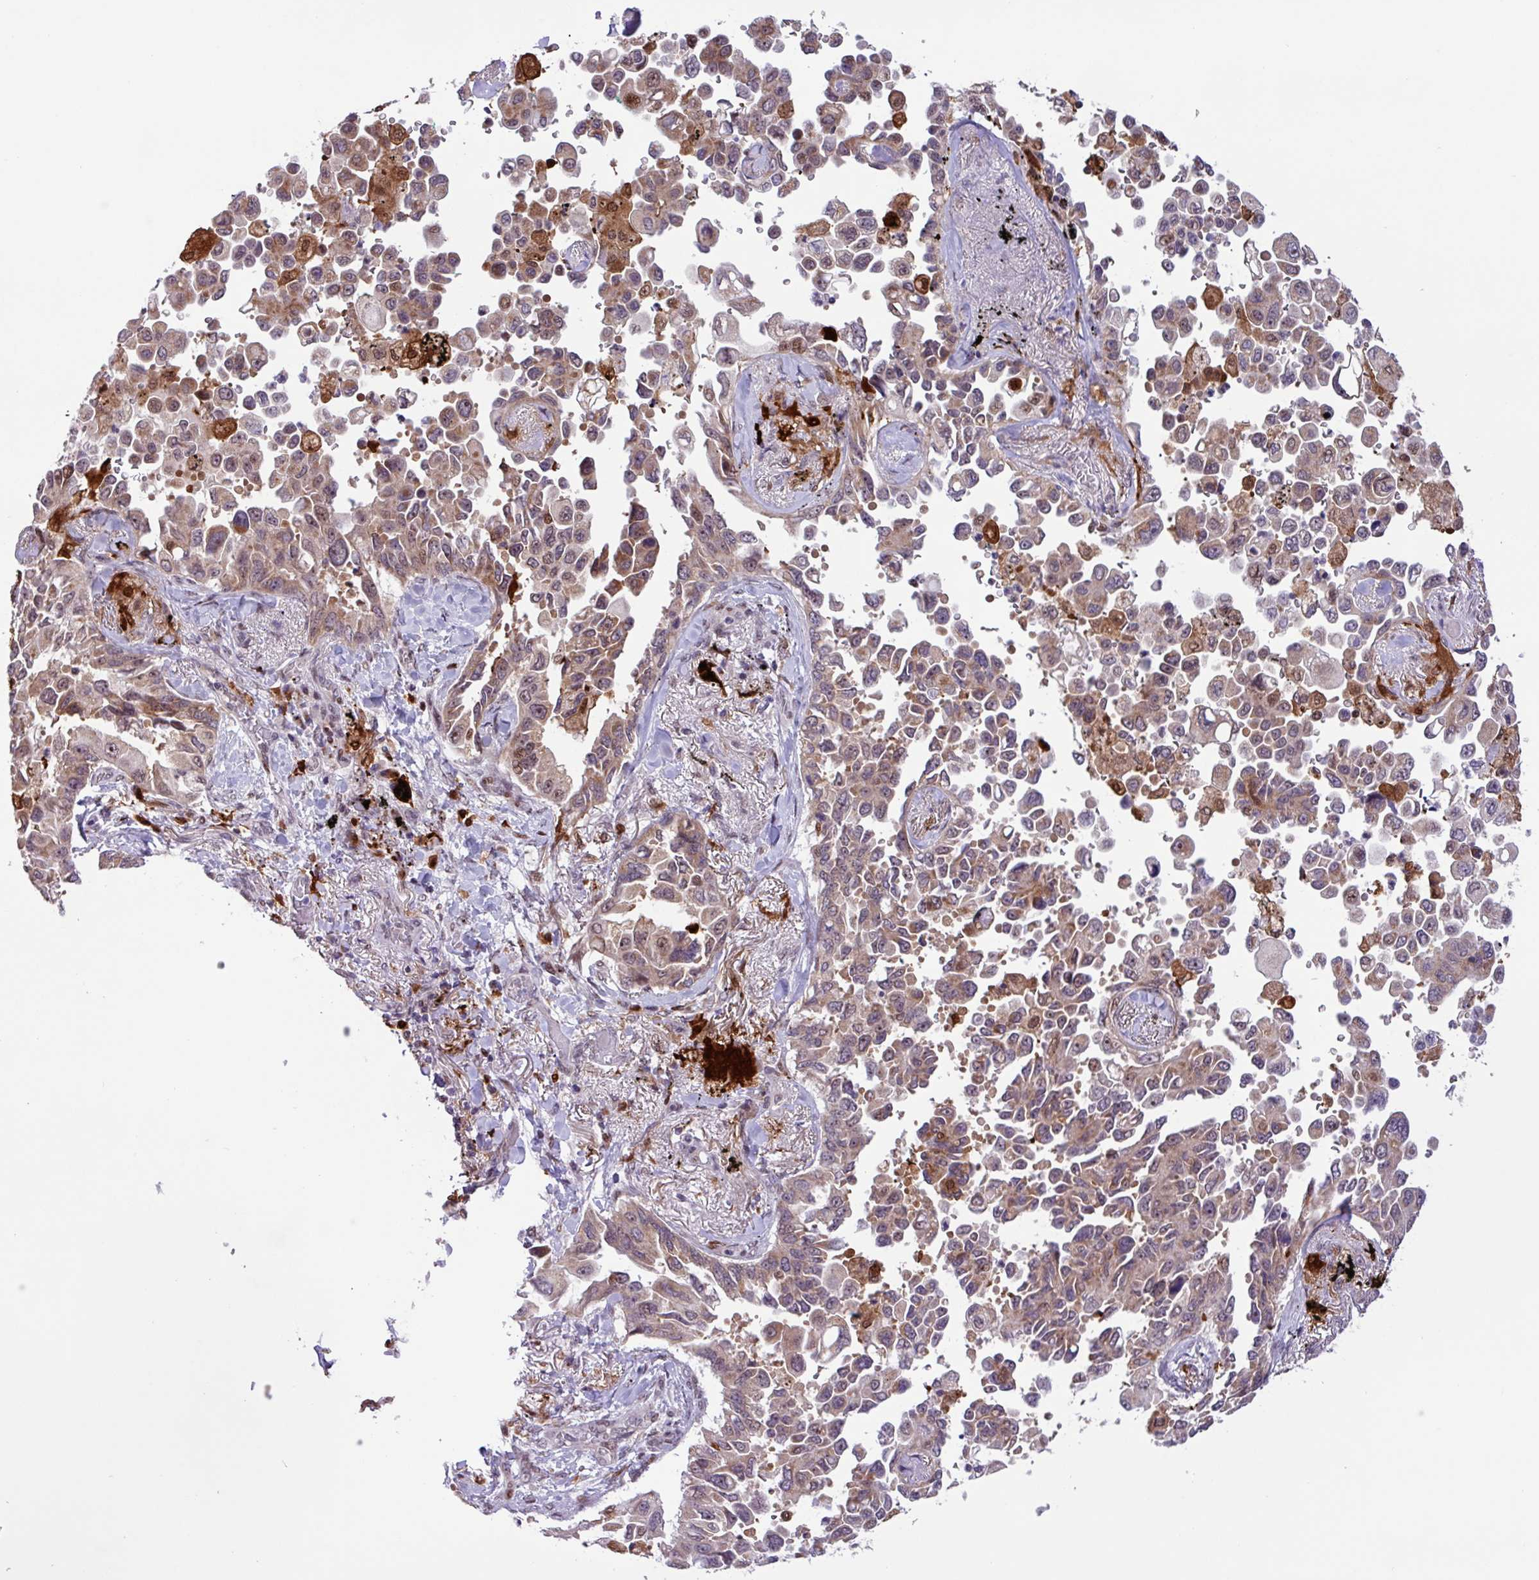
{"staining": {"intensity": "moderate", "quantity": ">75%", "location": "cytoplasmic/membranous,nuclear"}, "tissue": "lung cancer", "cell_type": "Tumor cells", "image_type": "cancer", "snomed": [{"axis": "morphology", "description": "Adenocarcinoma, NOS"}, {"axis": "topography", "description": "Lung"}], "caption": "An immunohistochemistry (IHC) micrograph of tumor tissue is shown. Protein staining in brown labels moderate cytoplasmic/membranous and nuclear positivity in lung adenocarcinoma within tumor cells.", "gene": "BRD3", "patient": {"sex": "female", "age": 67}}